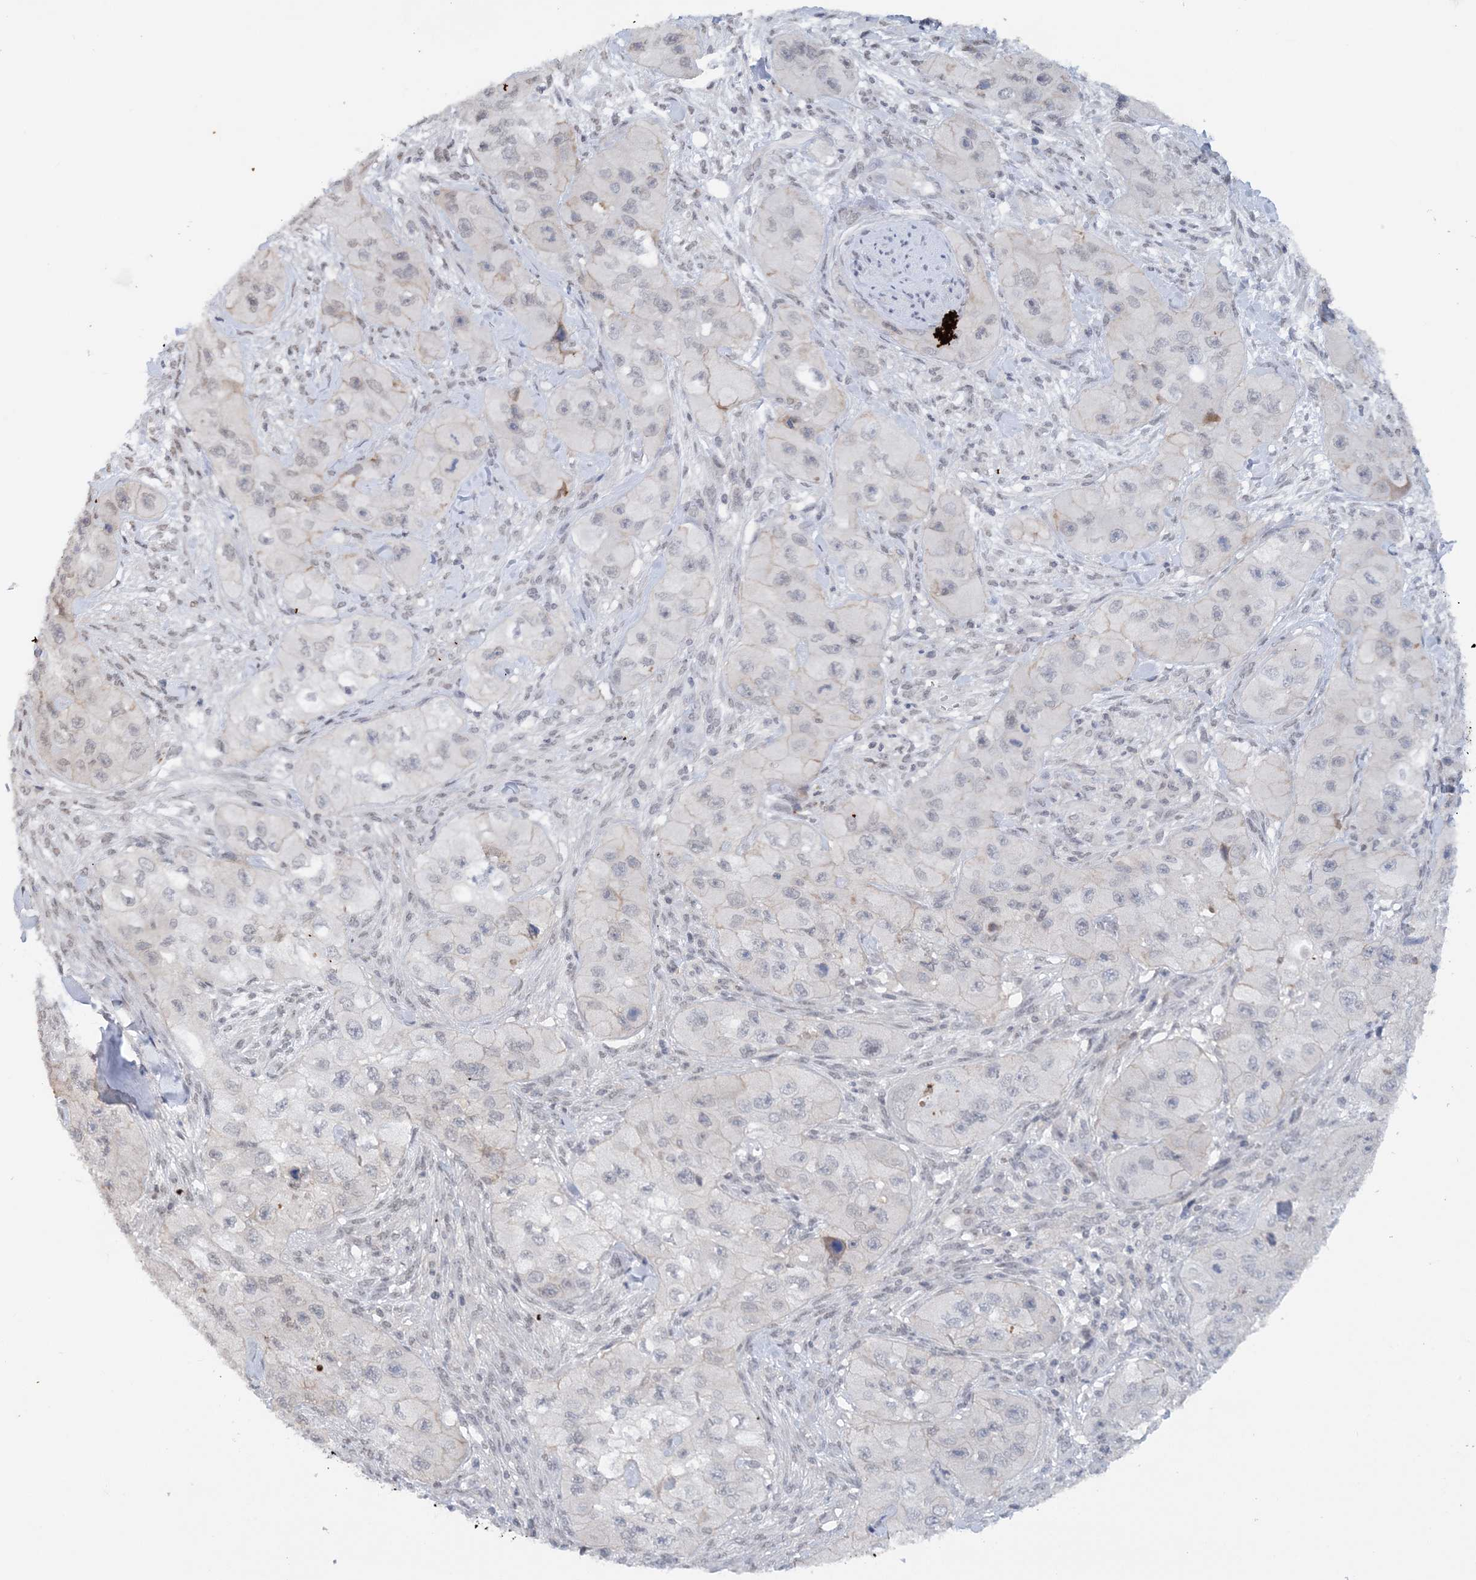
{"staining": {"intensity": "negative", "quantity": "none", "location": "none"}, "tissue": "skin cancer", "cell_type": "Tumor cells", "image_type": "cancer", "snomed": [{"axis": "morphology", "description": "Squamous cell carcinoma, NOS"}, {"axis": "topography", "description": "Skin"}, {"axis": "topography", "description": "Subcutis"}], "caption": "A micrograph of skin squamous cell carcinoma stained for a protein shows no brown staining in tumor cells.", "gene": "CCDC152", "patient": {"sex": "male", "age": 73}}